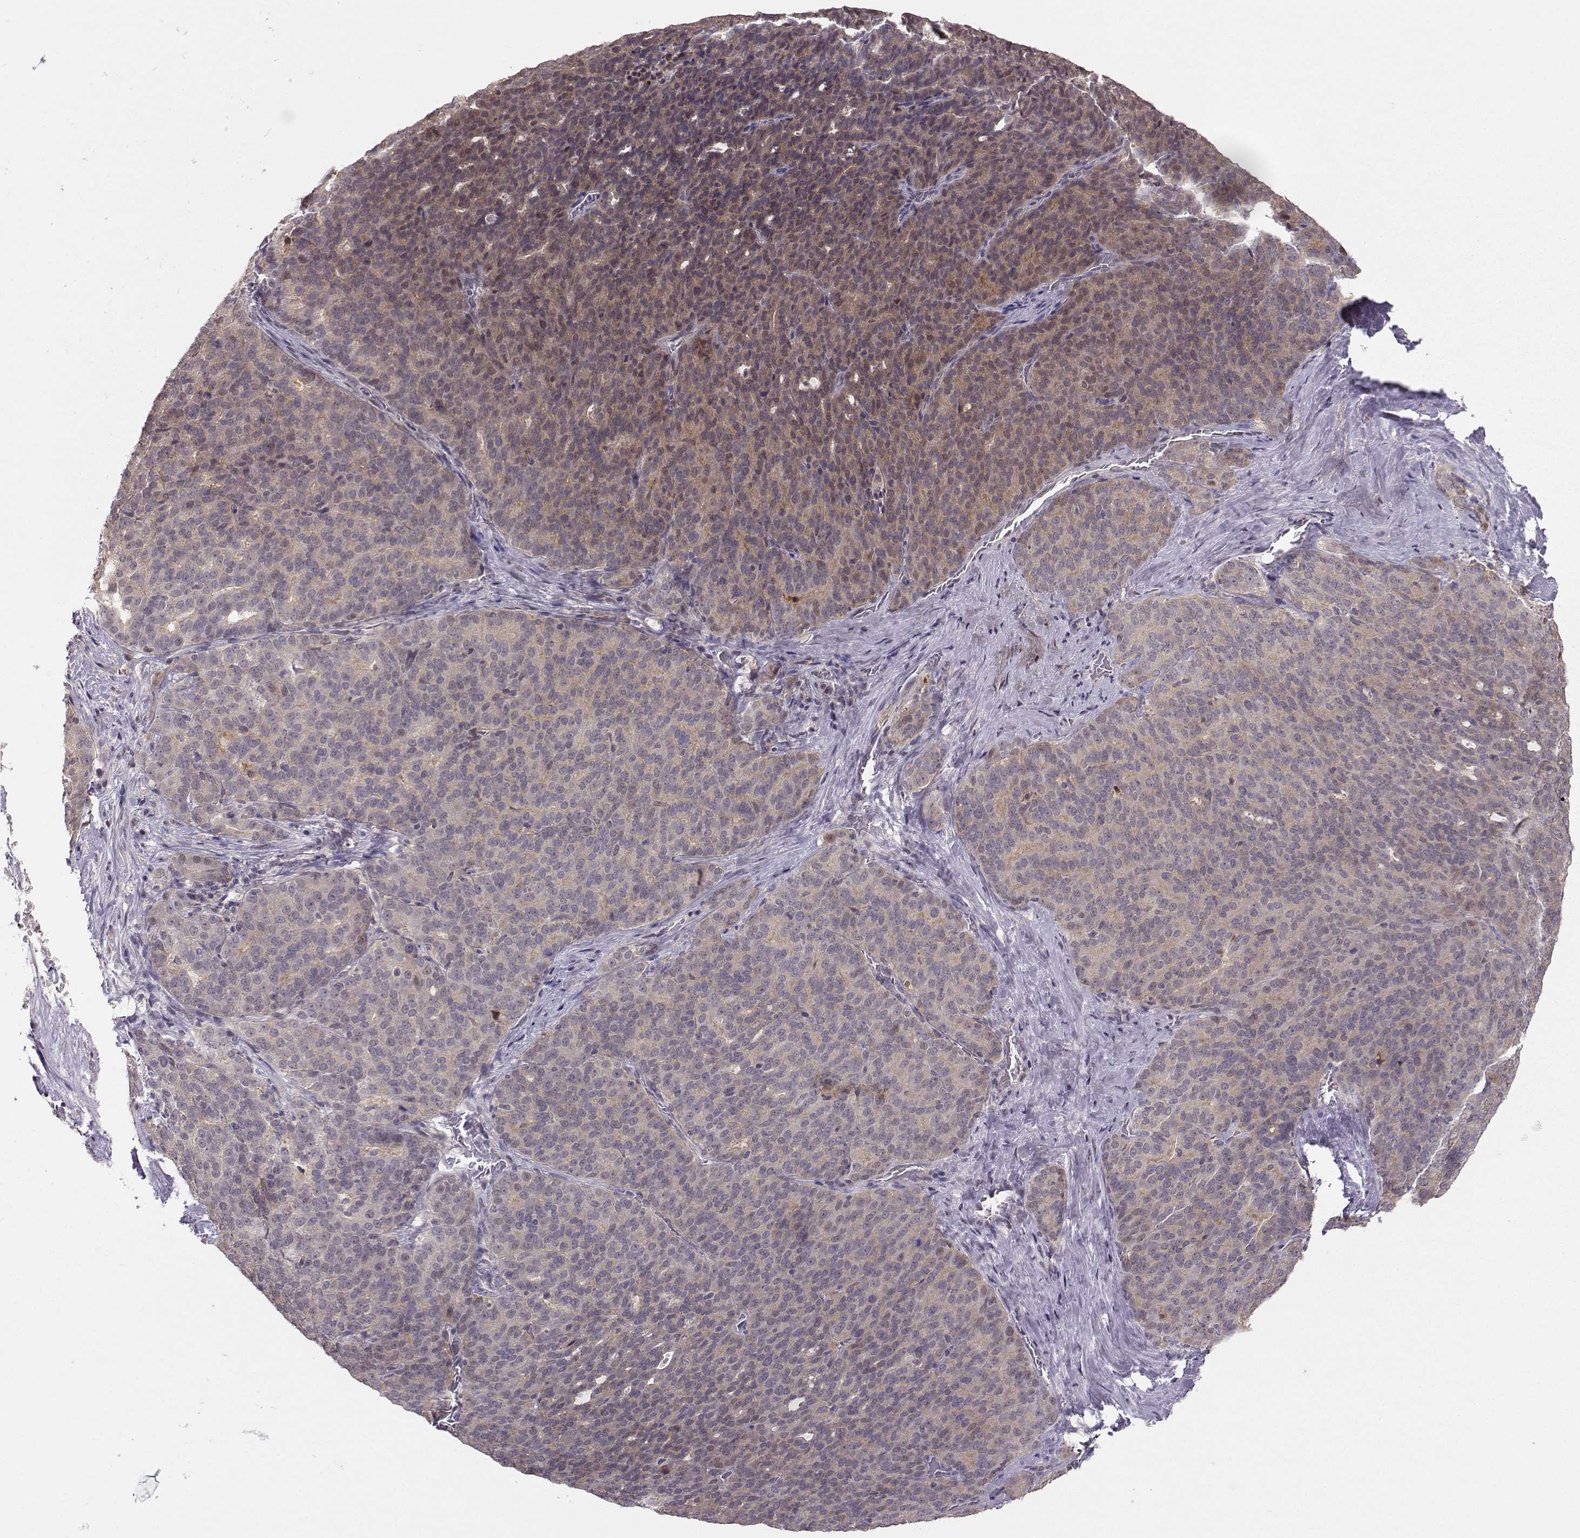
{"staining": {"intensity": "weak", "quantity": "25%-75%", "location": "cytoplasmic/membranous"}, "tissue": "liver cancer", "cell_type": "Tumor cells", "image_type": "cancer", "snomed": [{"axis": "morphology", "description": "Cholangiocarcinoma"}, {"axis": "topography", "description": "Liver"}], "caption": "Liver cancer stained with a protein marker demonstrates weak staining in tumor cells.", "gene": "PKP2", "patient": {"sex": "female", "age": 47}}